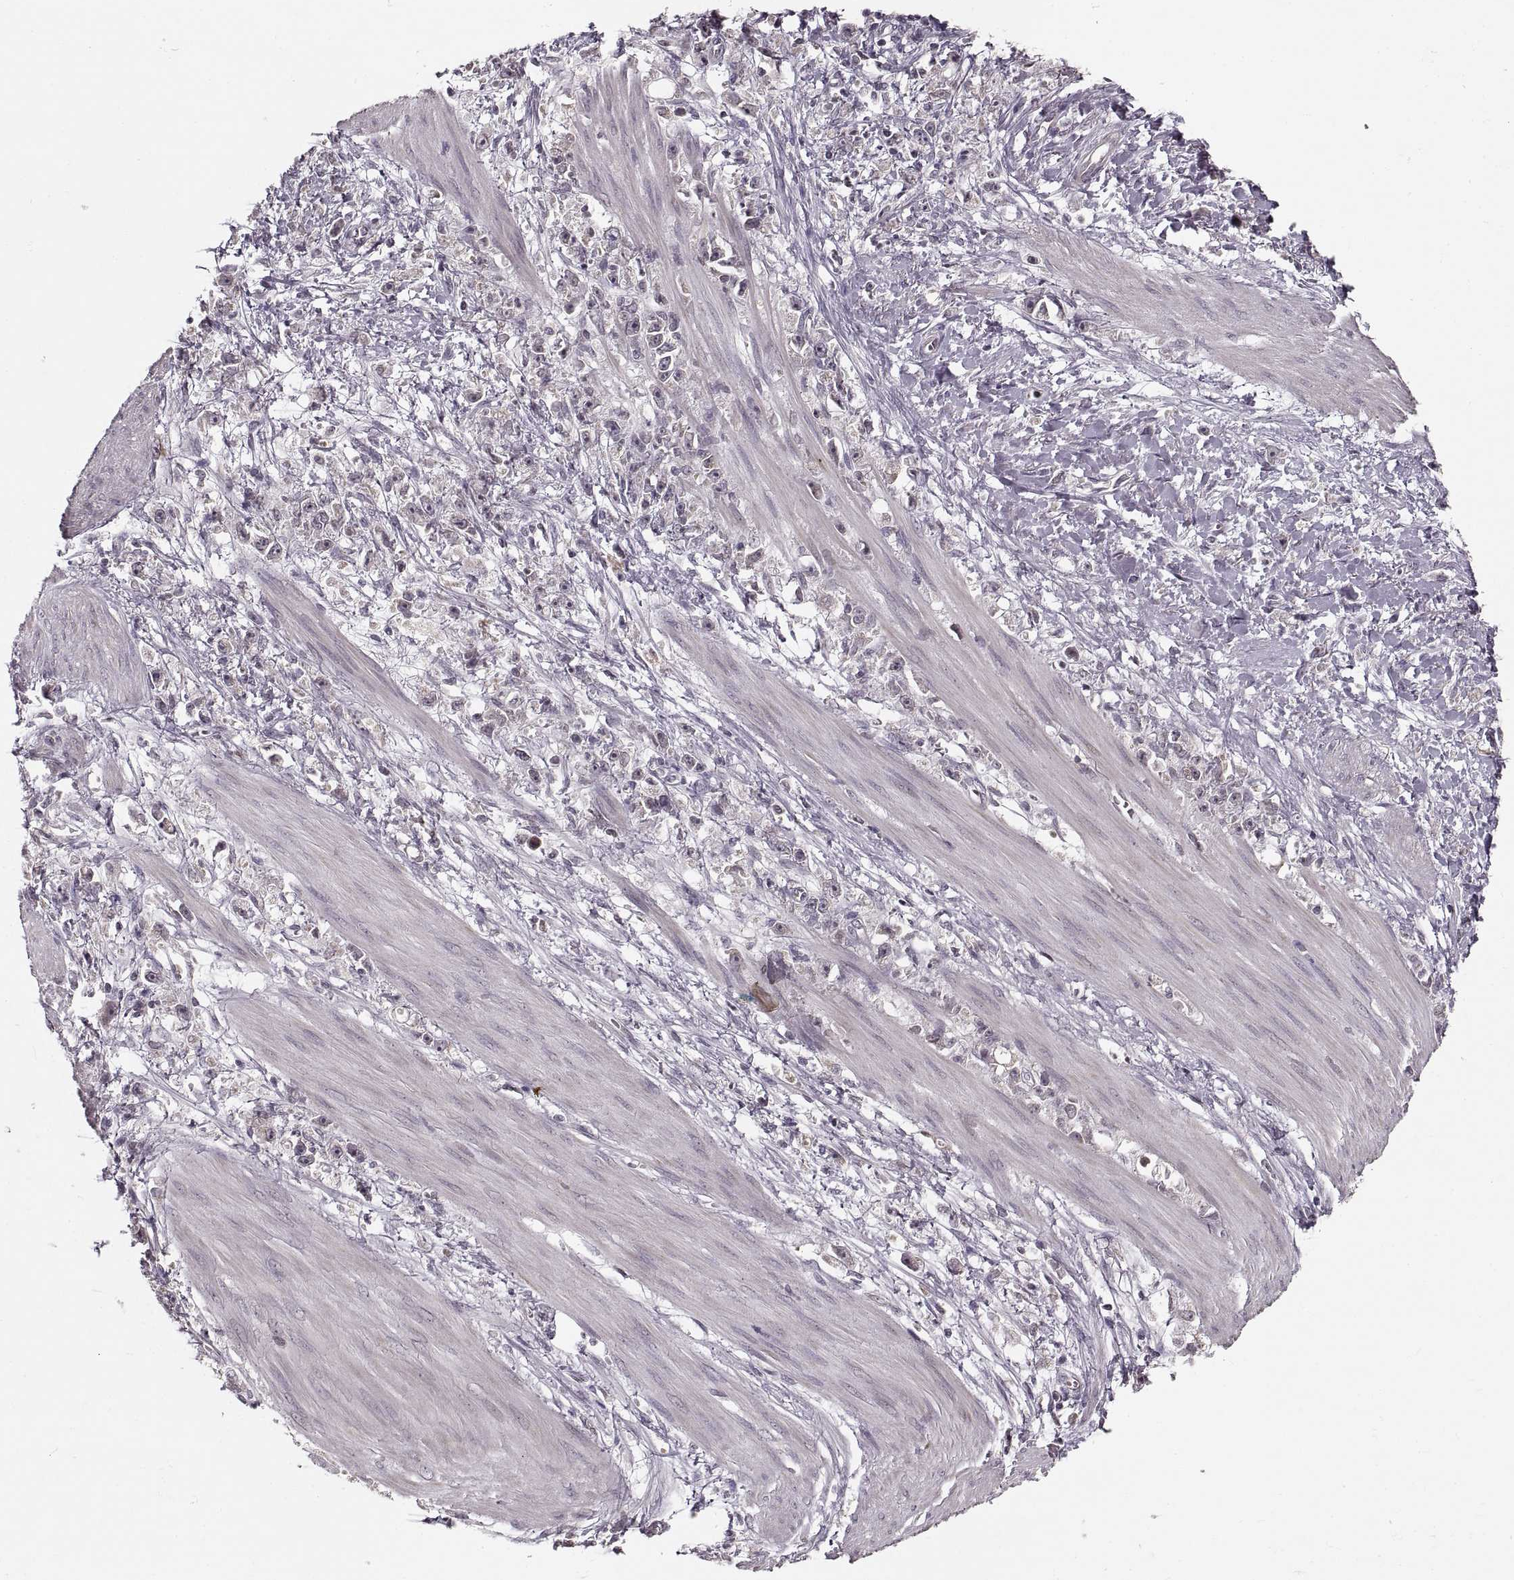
{"staining": {"intensity": "negative", "quantity": "none", "location": "none"}, "tissue": "stomach cancer", "cell_type": "Tumor cells", "image_type": "cancer", "snomed": [{"axis": "morphology", "description": "Adenocarcinoma, NOS"}, {"axis": "topography", "description": "Stomach"}], "caption": "Immunohistochemistry (IHC) histopathology image of stomach adenocarcinoma stained for a protein (brown), which exhibits no expression in tumor cells. (DAB (3,3'-diaminobenzidine) immunohistochemistry (IHC) with hematoxylin counter stain).", "gene": "ASIC3", "patient": {"sex": "female", "age": 59}}